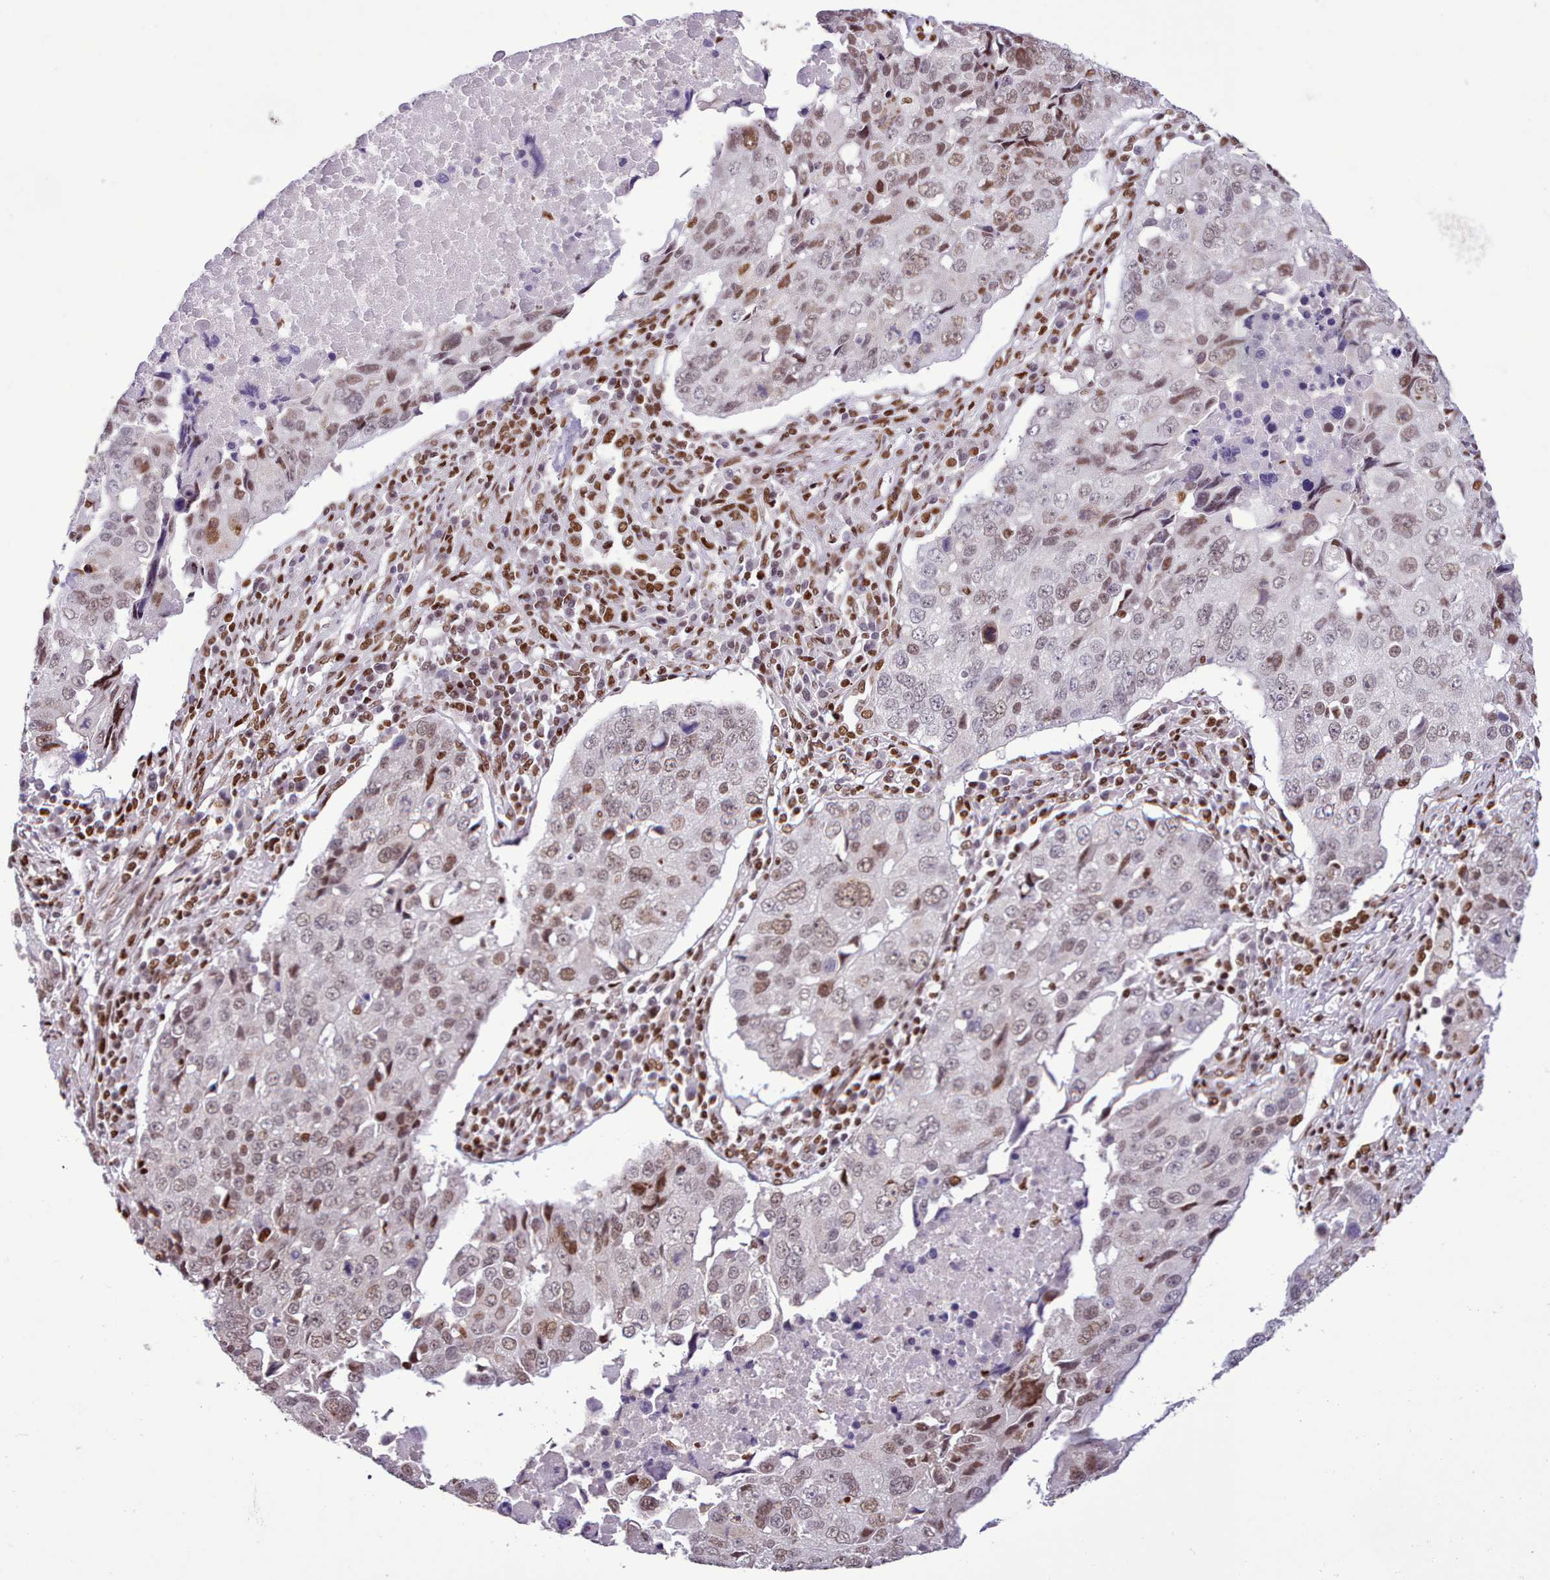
{"staining": {"intensity": "moderate", "quantity": "25%-75%", "location": "nuclear"}, "tissue": "lung cancer", "cell_type": "Tumor cells", "image_type": "cancer", "snomed": [{"axis": "morphology", "description": "Squamous cell carcinoma, NOS"}, {"axis": "topography", "description": "Lung"}], "caption": "Immunohistochemical staining of lung squamous cell carcinoma shows medium levels of moderate nuclear protein positivity in about 25%-75% of tumor cells. (IHC, brightfield microscopy, high magnification).", "gene": "TAF15", "patient": {"sex": "female", "age": 66}}